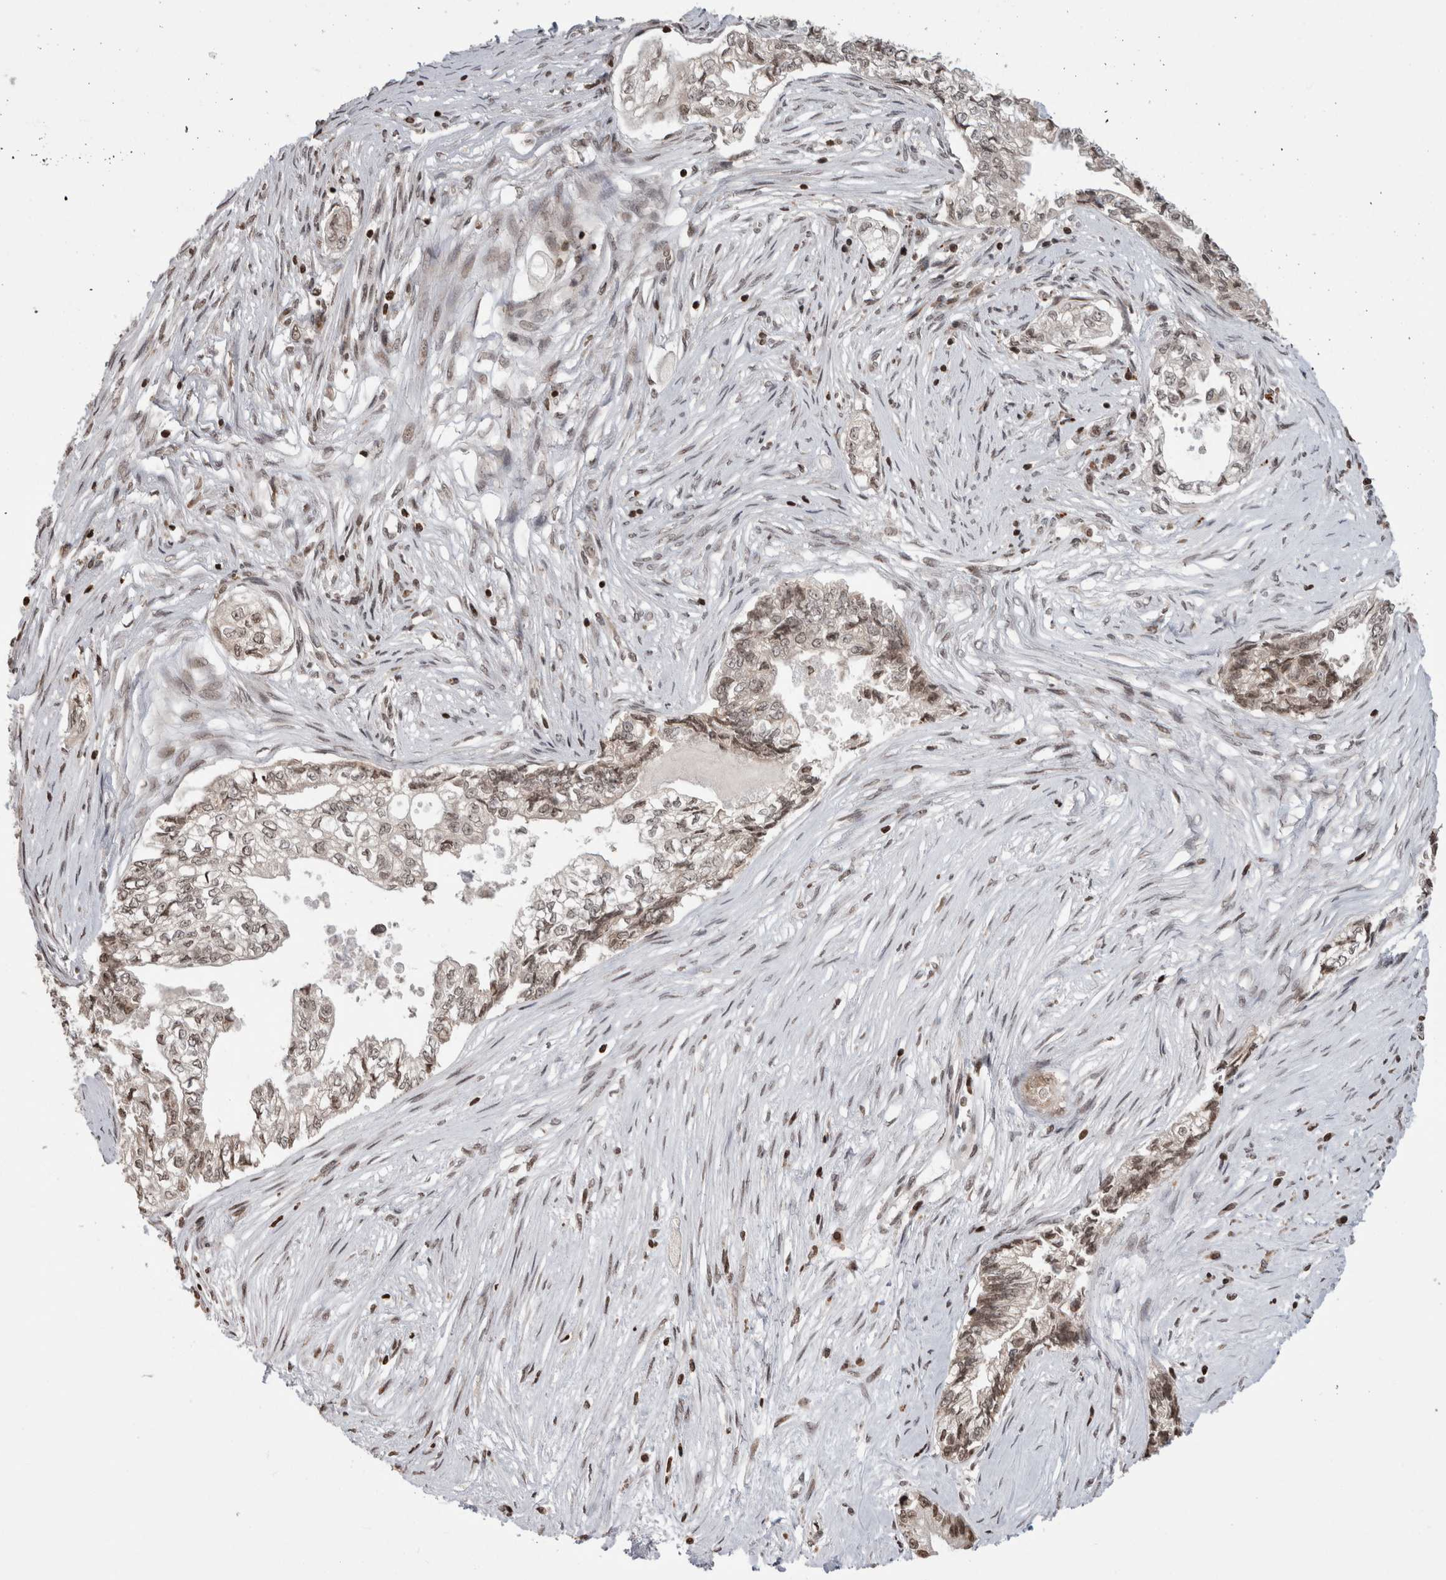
{"staining": {"intensity": "weak", "quantity": ">75%", "location": "nuclear"}, "tissue": "pancreatic cancer", "cell_type": "Tumor cells", "image_type": "cancer", "snomed": [{"axis": "morphology", "description": "Adenocarcinoma, NOS"}, {"axis": "topography", "description": "Pancreas"}], "caption": "Pancreatic cancer (adenocarcinoma) stained with DAB (3,3'-diaminobenzidine) immunohistochemistry demonstrates low levels of weak nuclear staining in approximately >75% of tumor cells. The staining was performed using DAB (3,3'-diaminobenzidine) to visualize the protein expression in brown, while the nuclei were stained in blue with hematoxylin (Magnification: 20x).", "gene": "ZBTB11", "patient": {"sex": "male", "age": 72}}